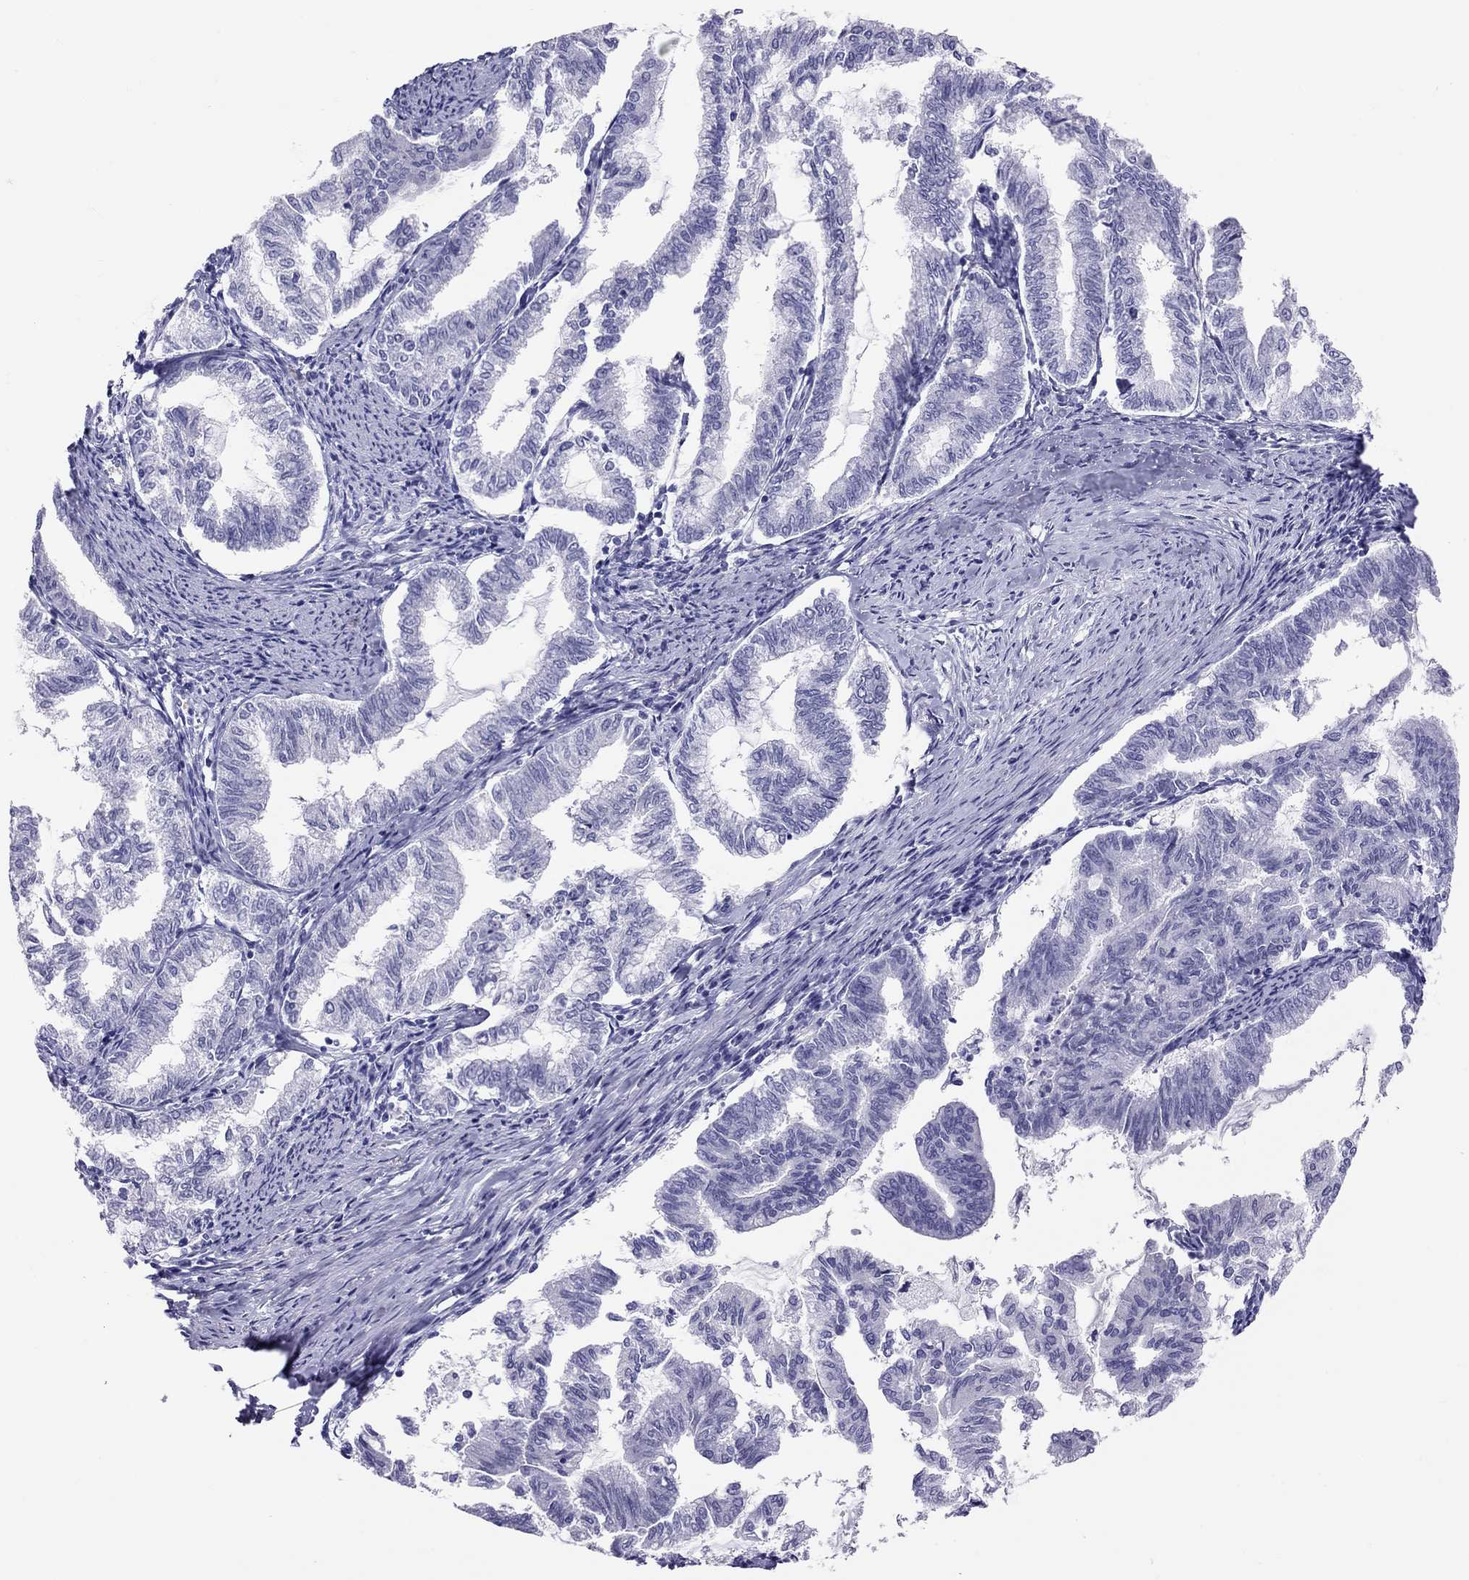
{"staining": {"intensity": "negative", "quantity": "none", "location": "none"}, "tissue": "endometrial cancer", "cell_type": "Tumor cells", "image_type": "cancer", "snomed": [{"axis": "morphology", "description": "Adenocarcinoma, NOS"}, {"axis": "topography", "description": "Endometrium"}], "caption": "This image is of endometrial adenocarcinoma stained with IHC to label a protein in brown with the nuclei are counter-stained blue. There is no positivity in tumor cells.", "gene": "PSMB11", "patient": {"sex": "female", "age": 79}}